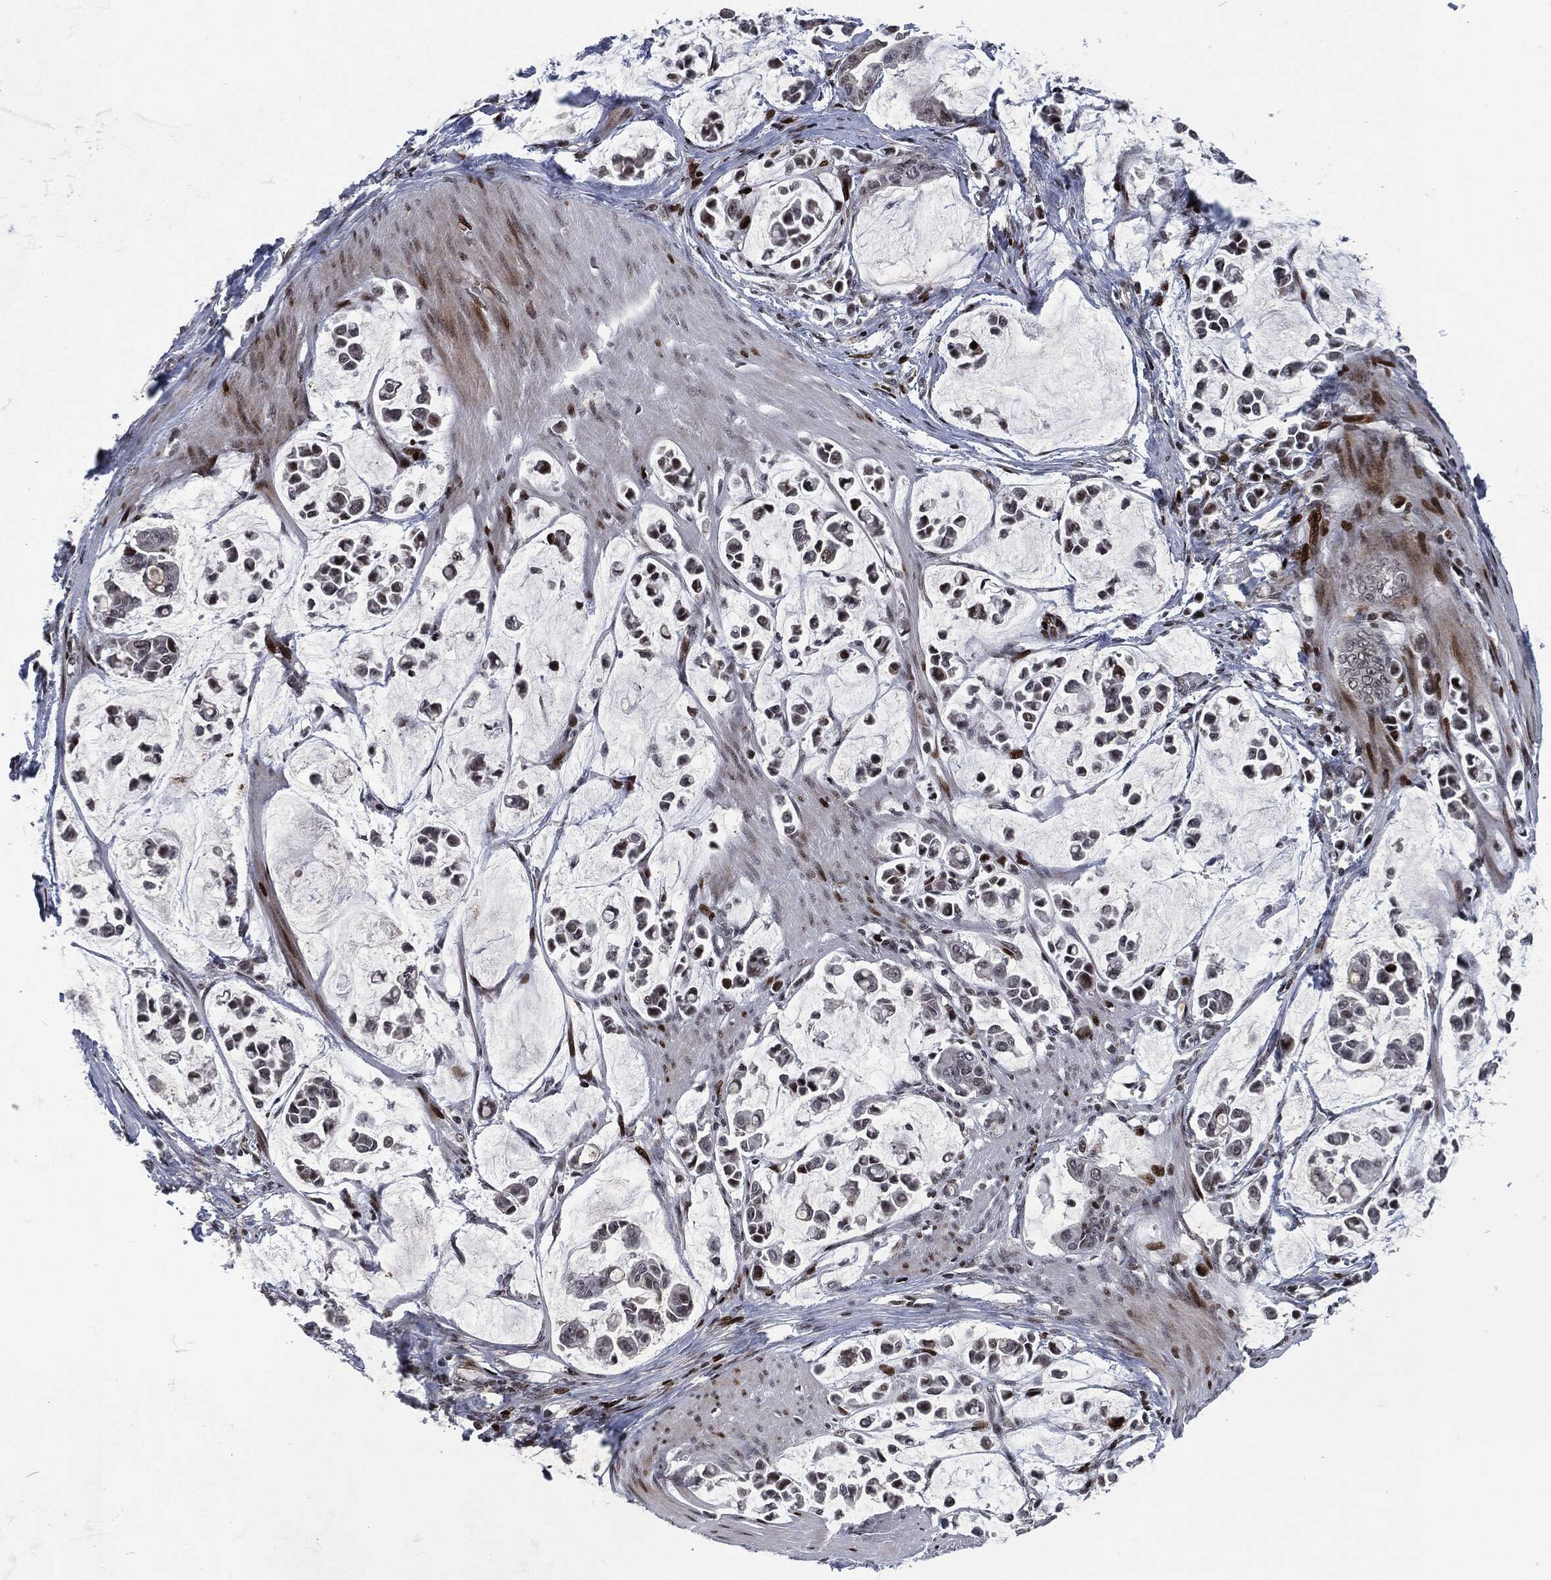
{"staining": {"intensity": "moderate", "quantity": "<25%", "location": "nuclear"}, "tissue": "stomach cancer", "cell_type": "Tumor cells", "image_type": "cancer", "snomed": [{"axis": "morphology", "description": "Adenocarcinoma, NOS"}, {"axis": "topography", "description": "Stomach"}], "caption": "Stomach adenocarcinoma tissue demonstrates moderate nuclear staining in approximately <25% of tumor cells", "gene": "EGFR", "patient": {"sex": "male", "age": 82}}